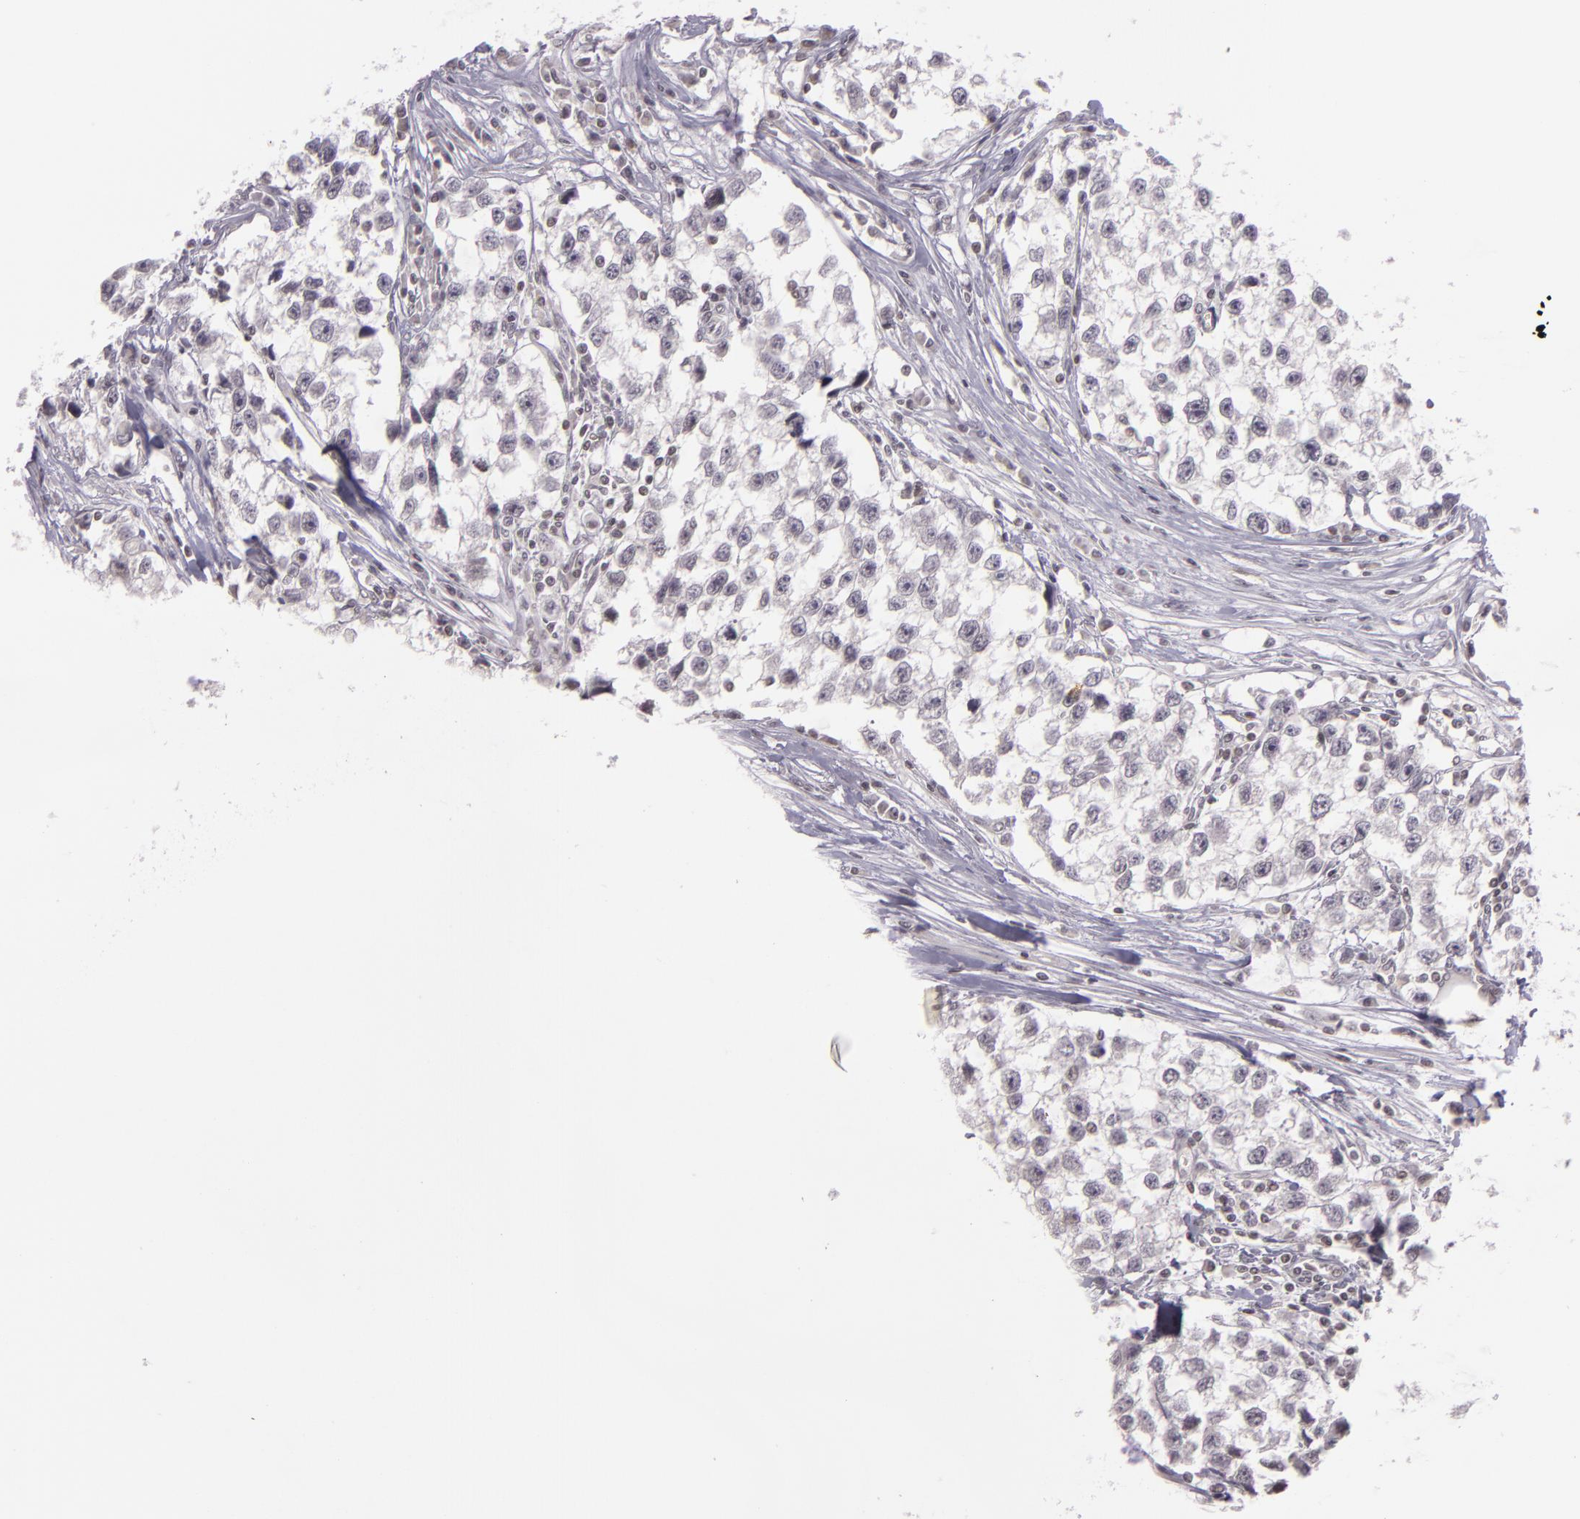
{"staining": {"intensity": "negative", "quantity": "none", "location": "none"}, "tissue": "testis cancer", "cell_type": "Tumor cells", "image_type": "cancer", "snomed": [{"axis": "morphology", "description": "Seminoma, NOS"}, {"axis": "morphology", "description": "Carcinoma, Embryonal, NOS"}, {"axis": "topography", "description": "Testis"}], "caption": "There is no significant staining in tumor cells of testis cancer (seminoma). The staining was performed using DAB (3,3'-diaminobenzidine) to visualize the protein expression in brown, while the nuclei were stained in blue with hematoxylin (Magnification: 20x).", "gene": "ZFX", "patient": {"sex": "male", "age": 30}}